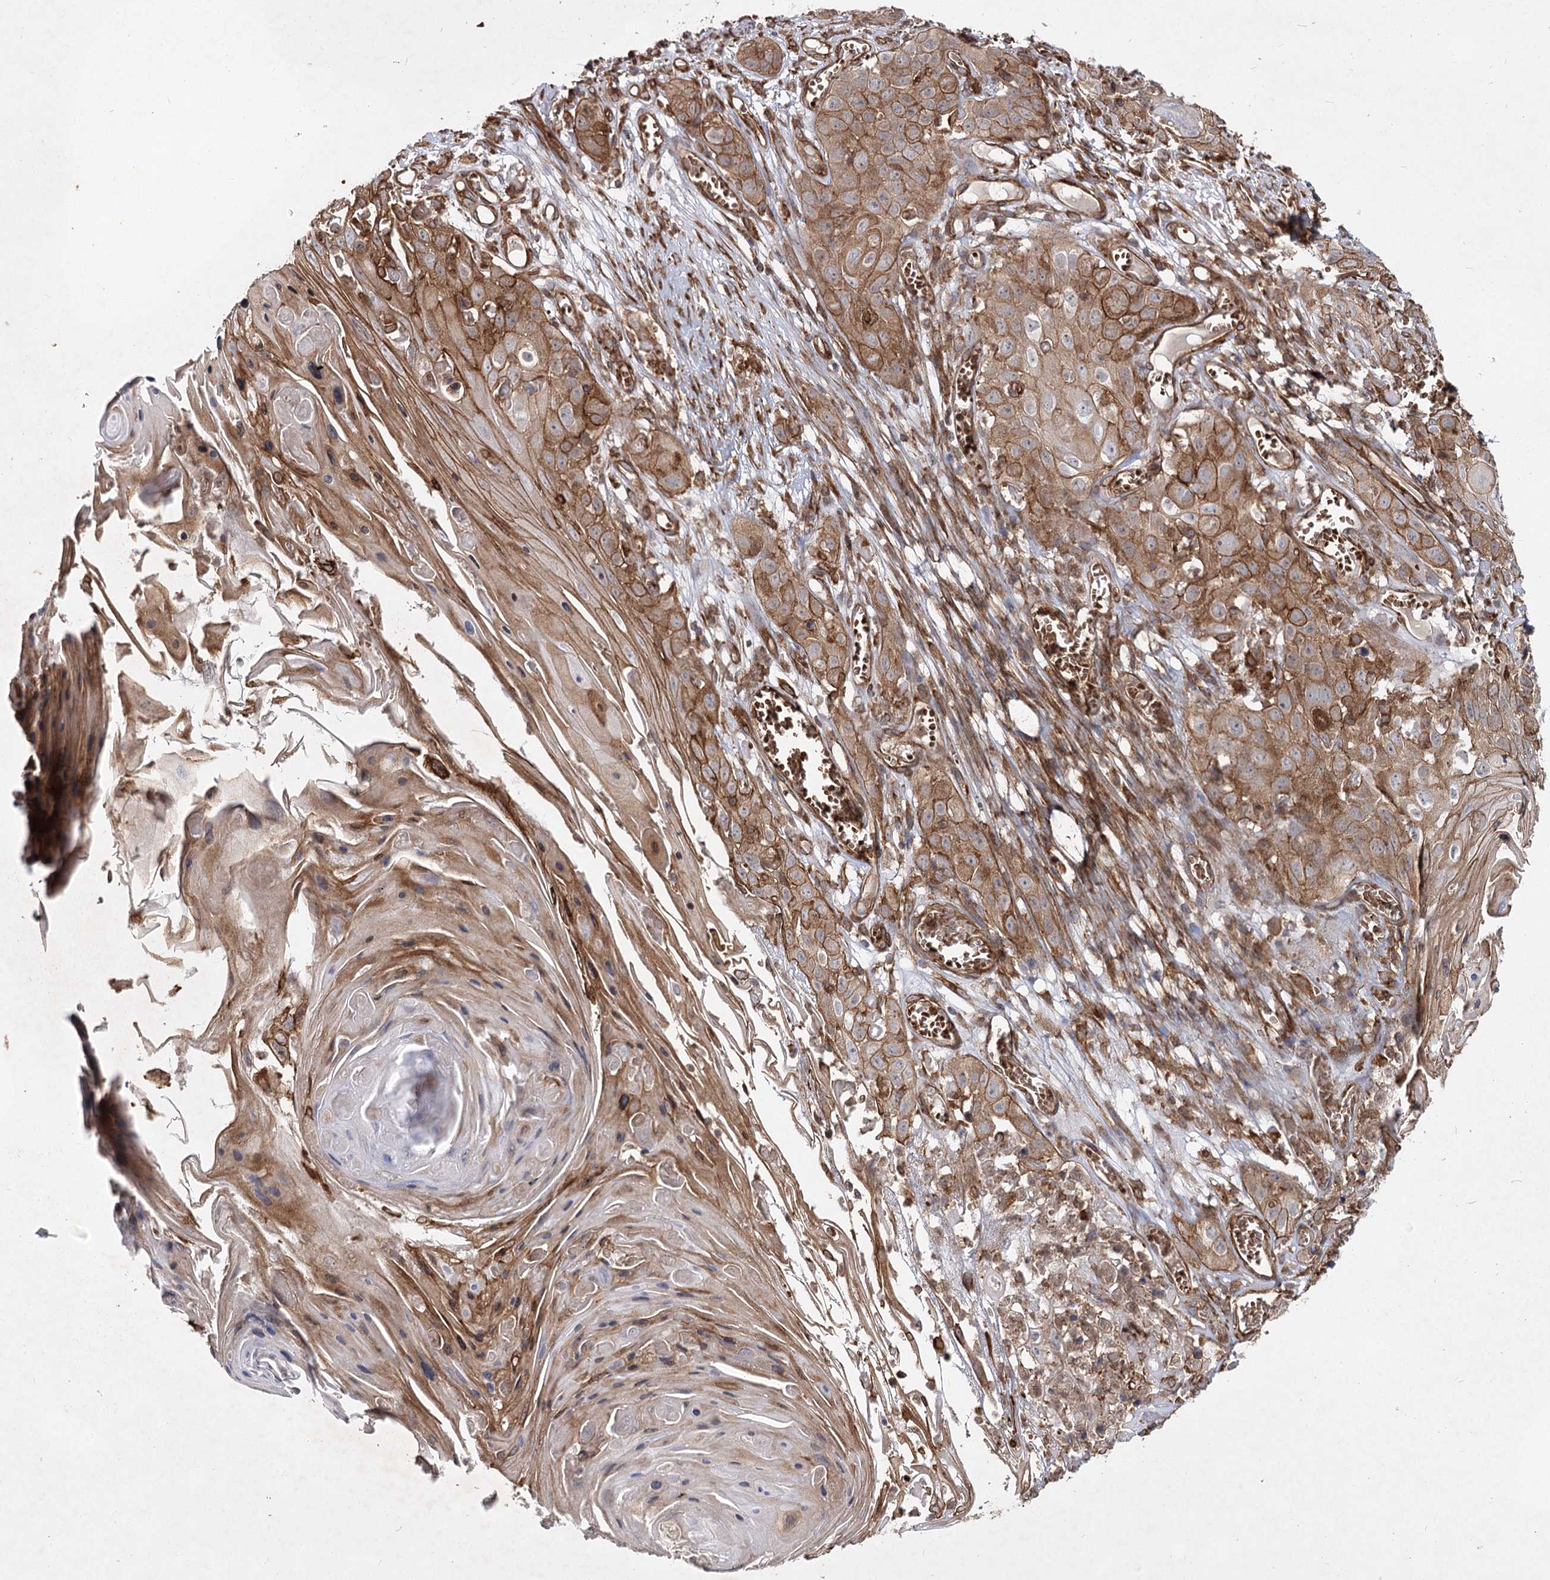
{"staining": {"intensity": "strong", "quantity": ">75%", "location": "cytoplasmic/membranous"}, "tissue": "skin cancer", "cell_type": "Tumor cells", "image_type": "cancer", "snomed": [{"axis": "morphology", "description": "Squamous cell carcinoma, NOS"}, {"axis": "topography", "description": "Skin"}], "caption": "The photomicrograph shows a brown stain indicating the presence of a protein in the cytoplasmic/membranous of tumor cells in skin cancer (squamous cell carcinoma).", "gene": "IQSEC1", "patient": {"sex": "male", "age": 55}}